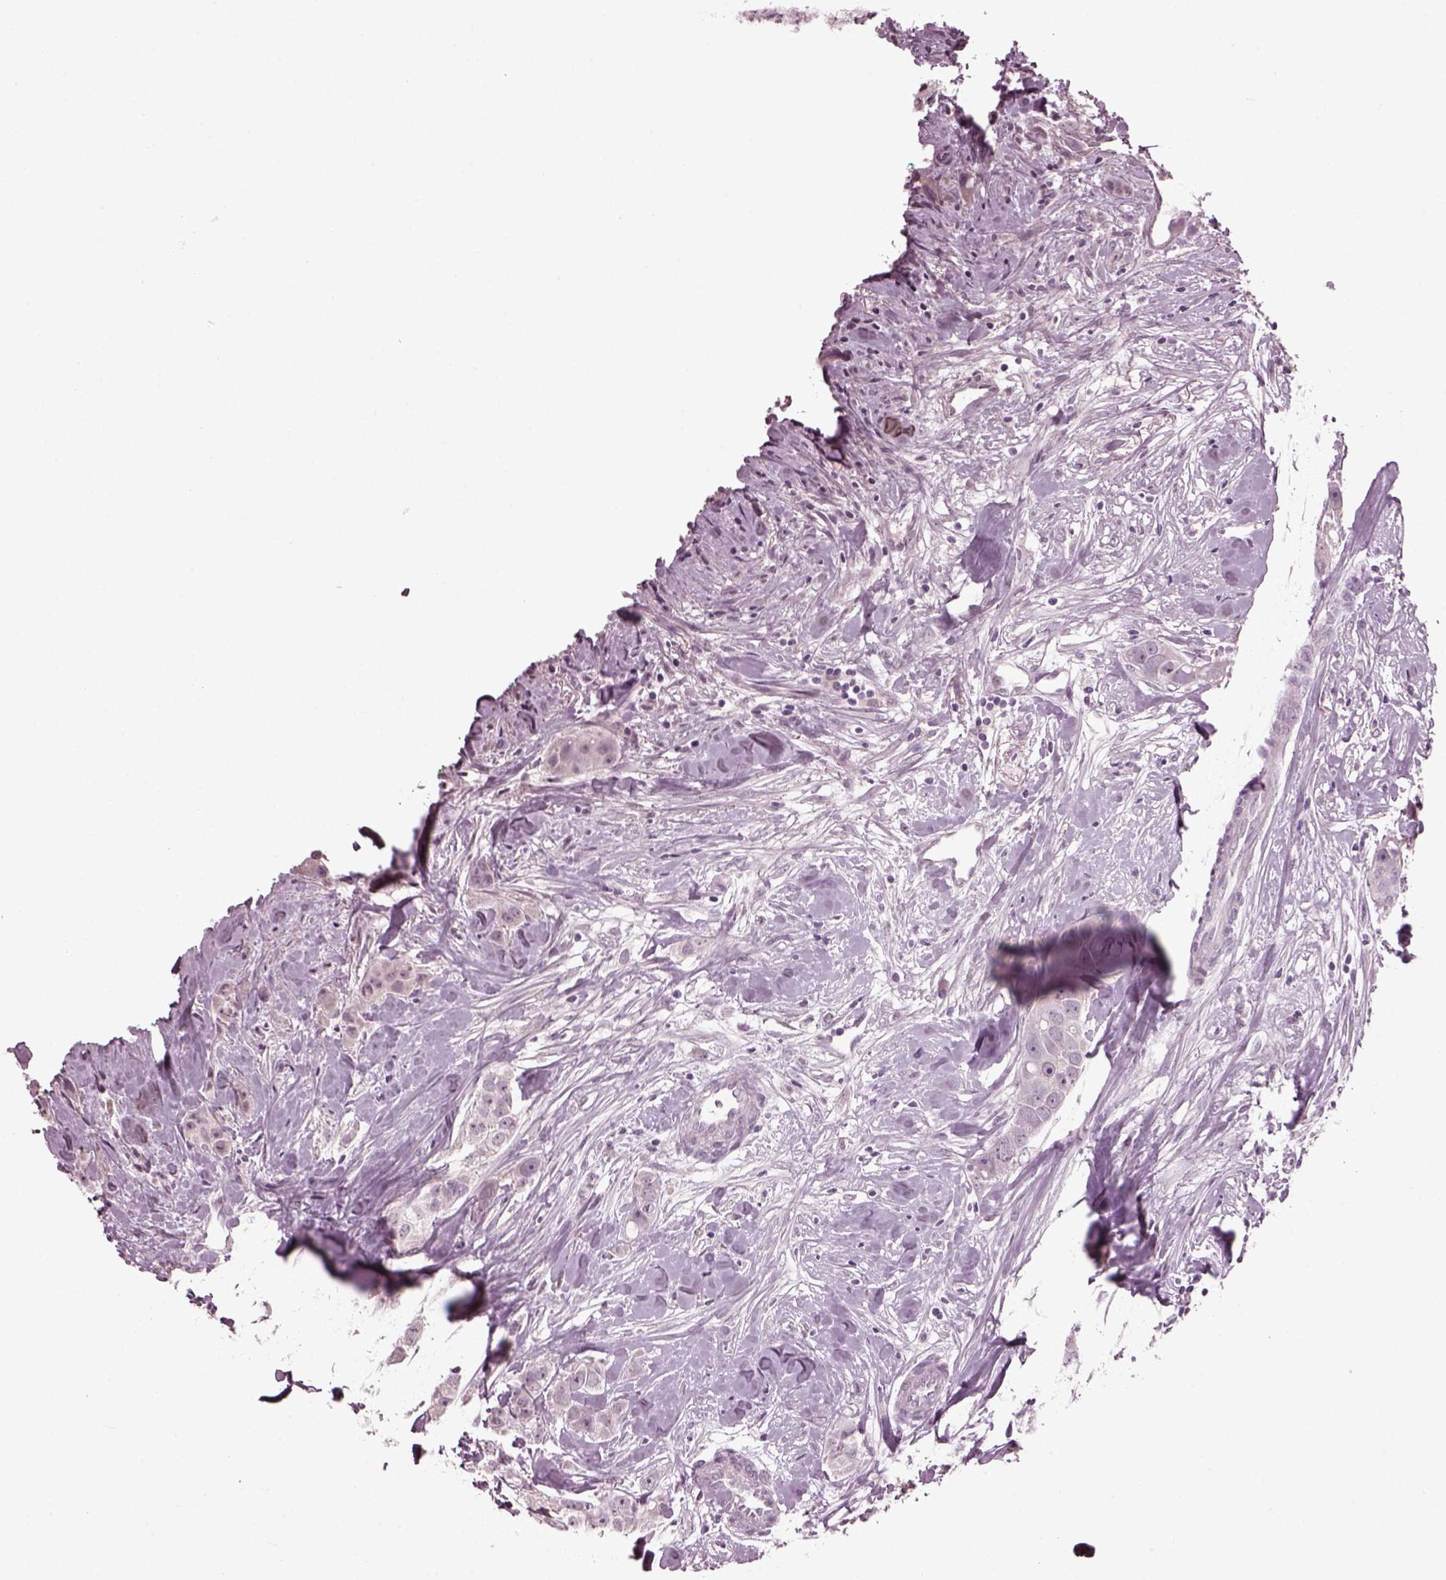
{"staining": {"intensity": "negative", "quantity": "none", "location": "none"}, "tissue": "breast cancer", "cell_type": "Tumor cells", "image_type": "cancer", "snomed": [{"axis": "morphology", "description": "Duct carcinoma"}, {"axis": "topography", "description": "Breast"}], "caption": "This is an IHC histopathology image of breast infiltrating ductal carcinoma. There is no staining in tumor cells.", "gene": "CLCN4", "patient": {"sex": "female", "age": 43}}